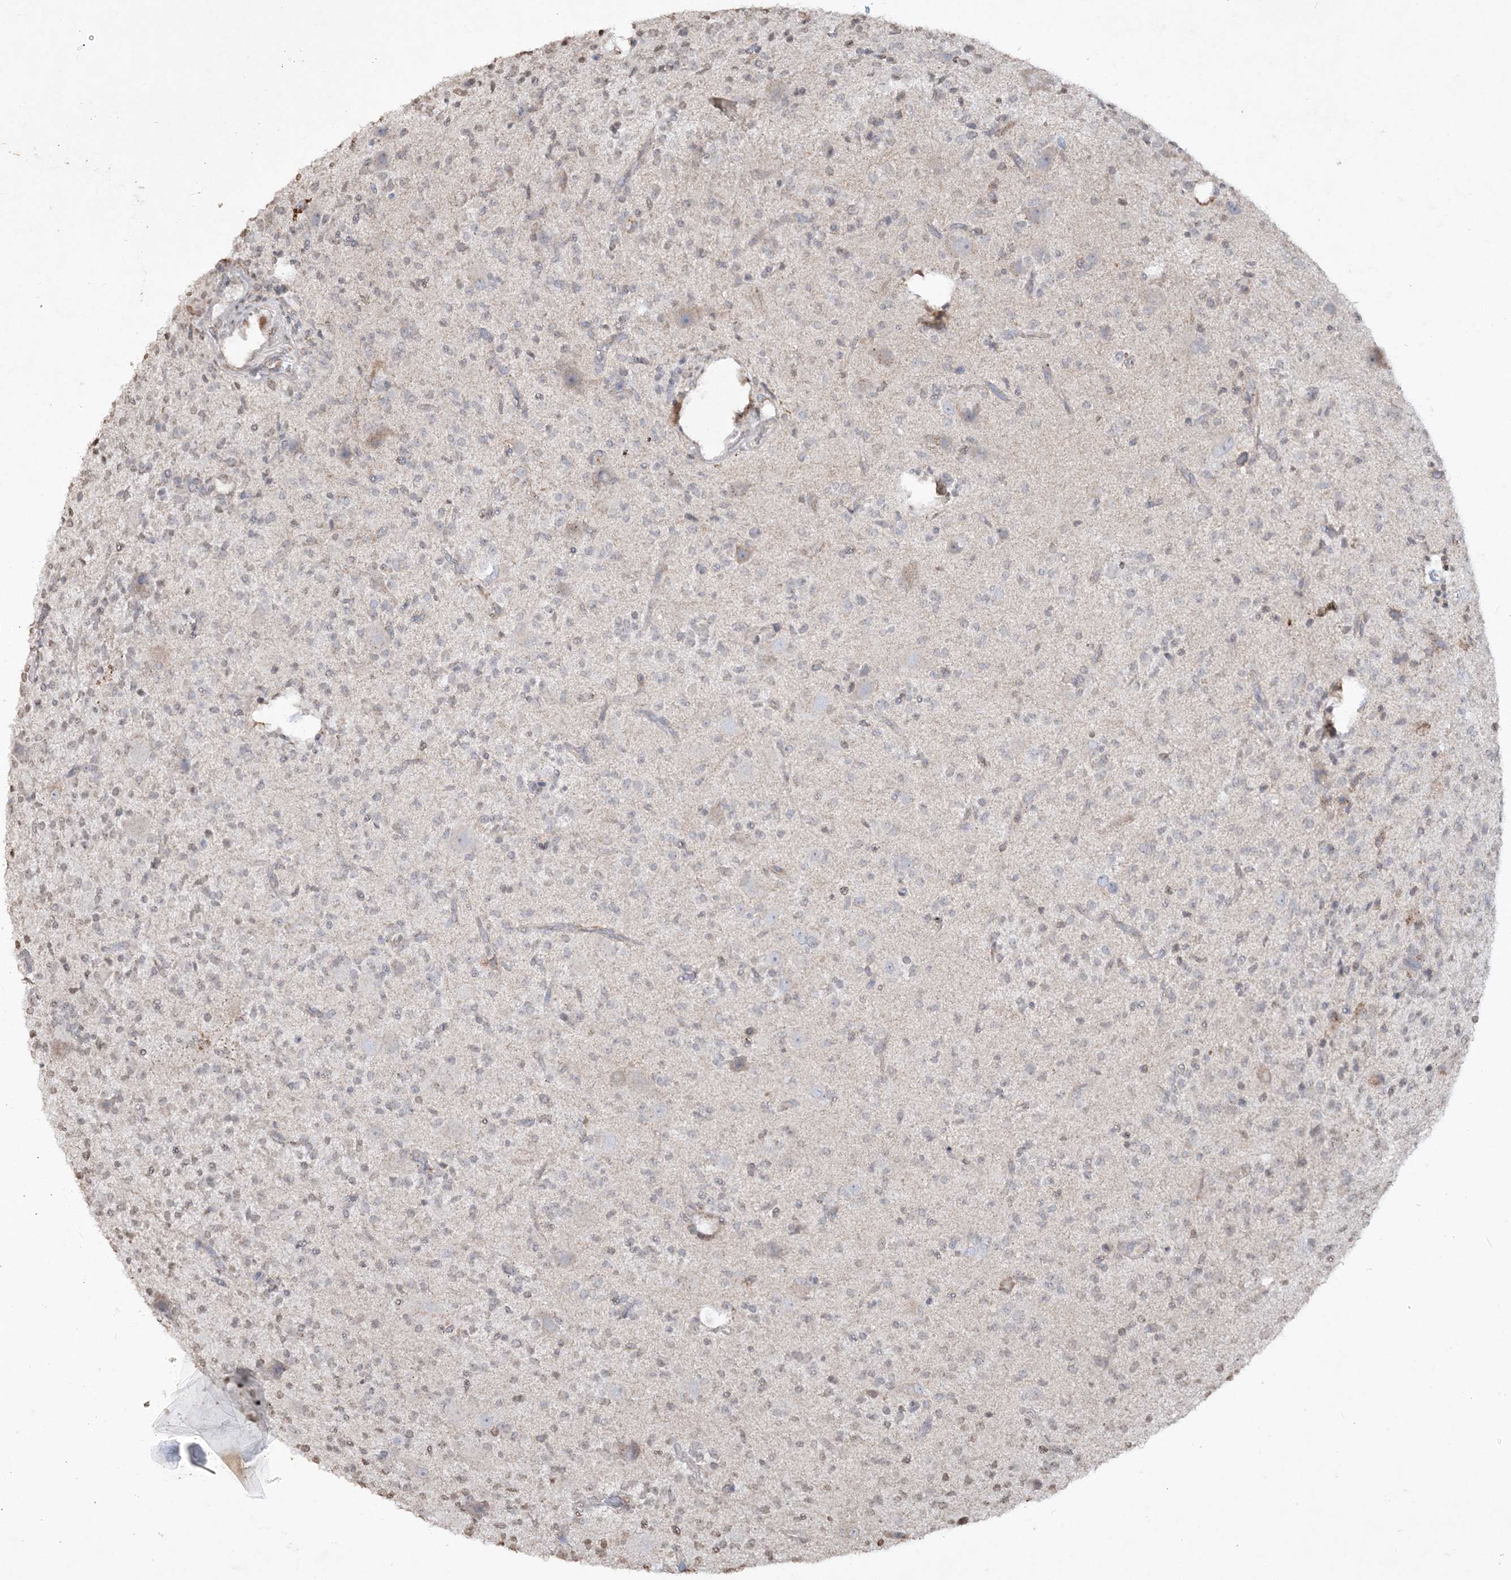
{"staining": {"intensity": "weak", "quantity": "<25%", "location": "cytoplasmic/membranous"}, "tissue": "glioma", "cell_type": "Tumor cells", "image_type": "cancer", "snomed": [{"axis": "morphology", "description": "Glioma, malignant, High grade"}, {"axis": "topography", "description": "Brain"}], "caption": "This is an IHC micrograph of glioma. There is no positivity in tumor cells.", "gene": "TTC7A", "patient": {"sex": "male", "age": 34}}